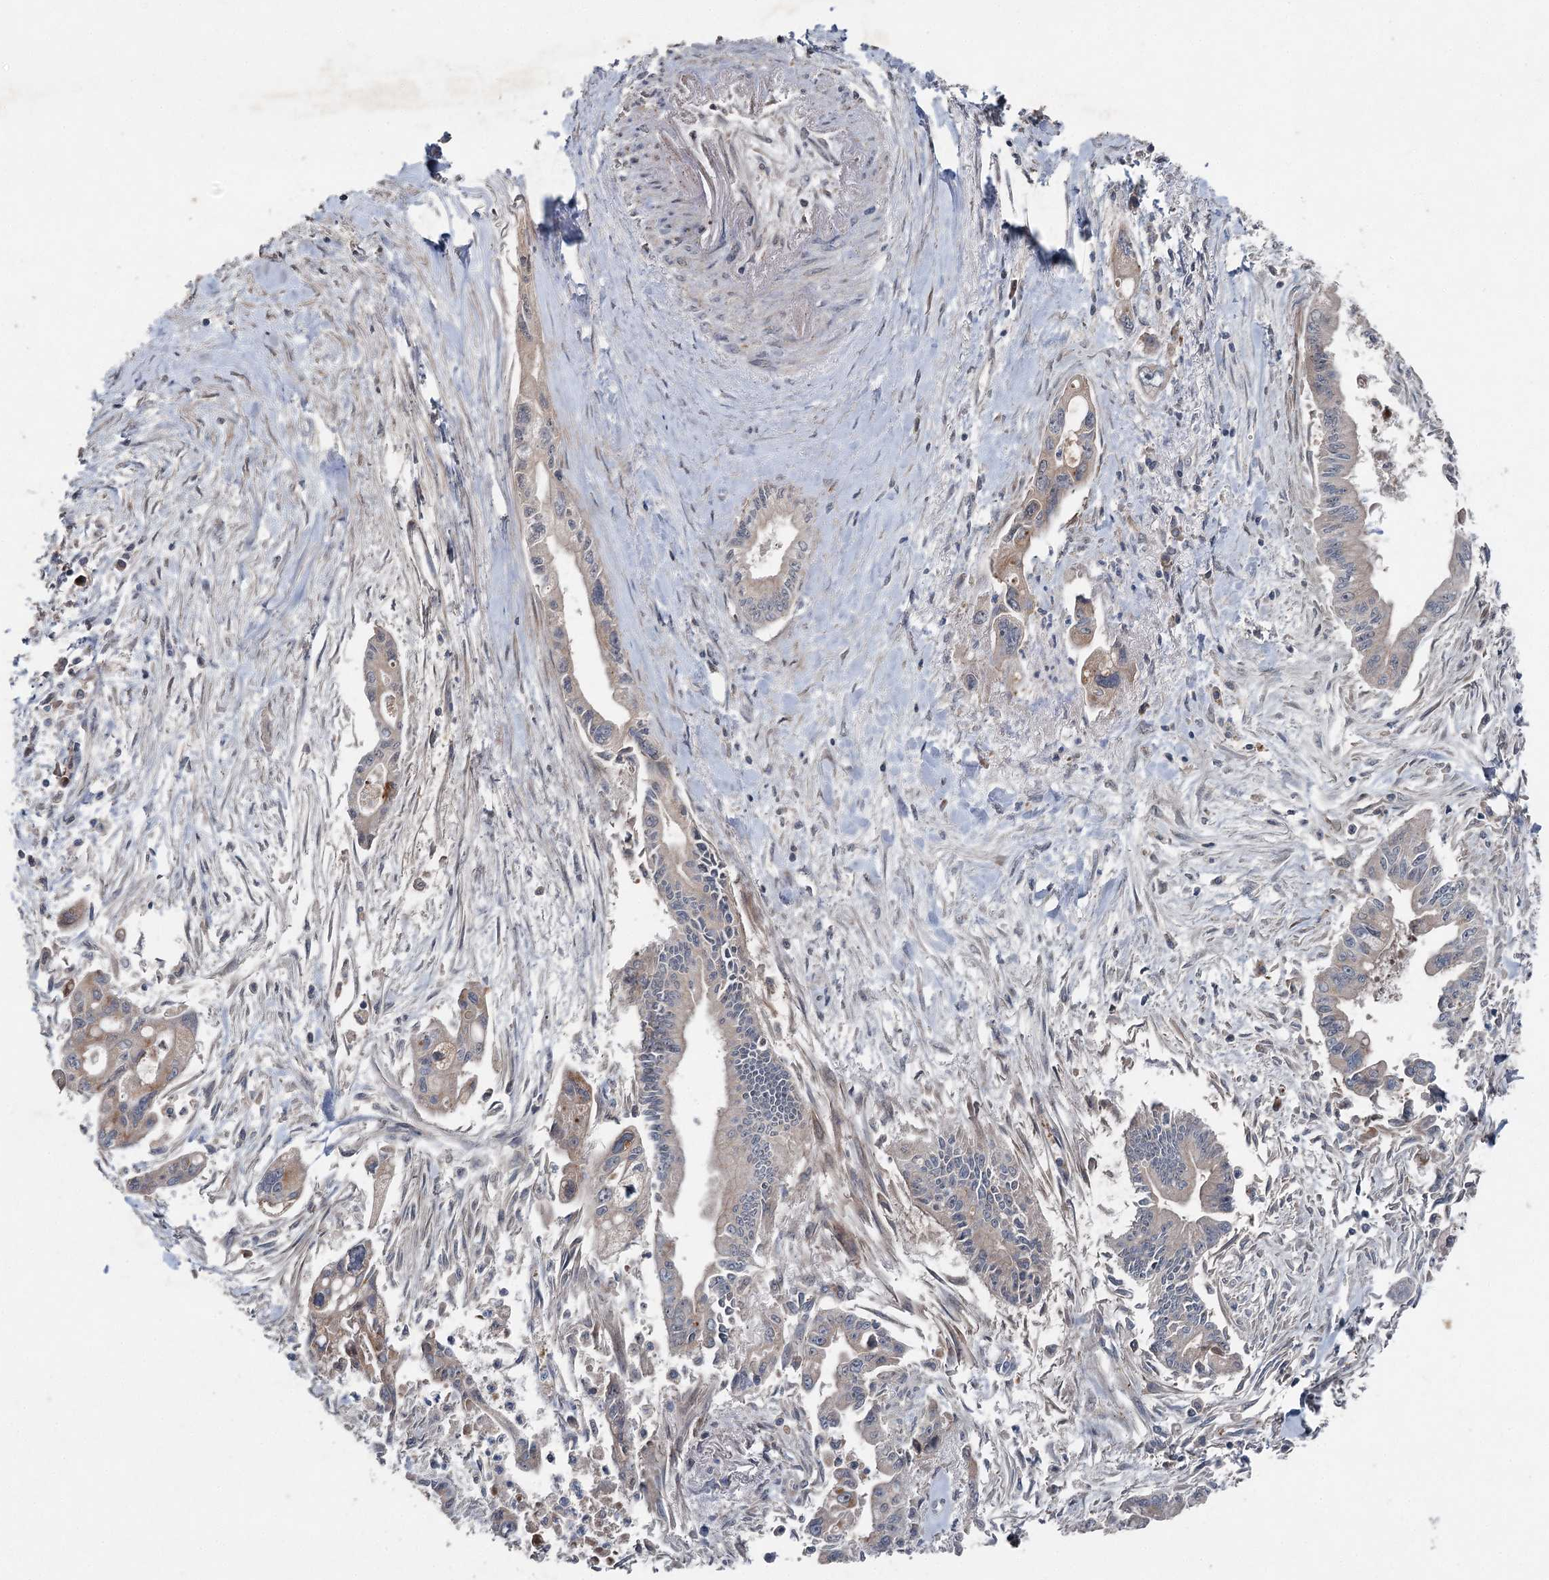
{"staining": {"intensity": "moderate", "quantity": "<25%", "location": "cytoplasmic/membranous"}, "tissue": "pancreatic cancer", "cell_type": "Tumor cells", "image_type": "cancer", "snomed": [{"axis": "morphology", "description": "Adenocarcinoma, NOS"}, {"axis": "topography", "description": "Pancreas"}], "caption": "Pancreatic adenocarcinoma stained for a protein (brown) exhibits moderate cytoplasmic/membranous positive expression in approximately <25% of tumor cells.", "gene": "MAPK8IP2", "patient": {"sex": "male", "age": 70}}